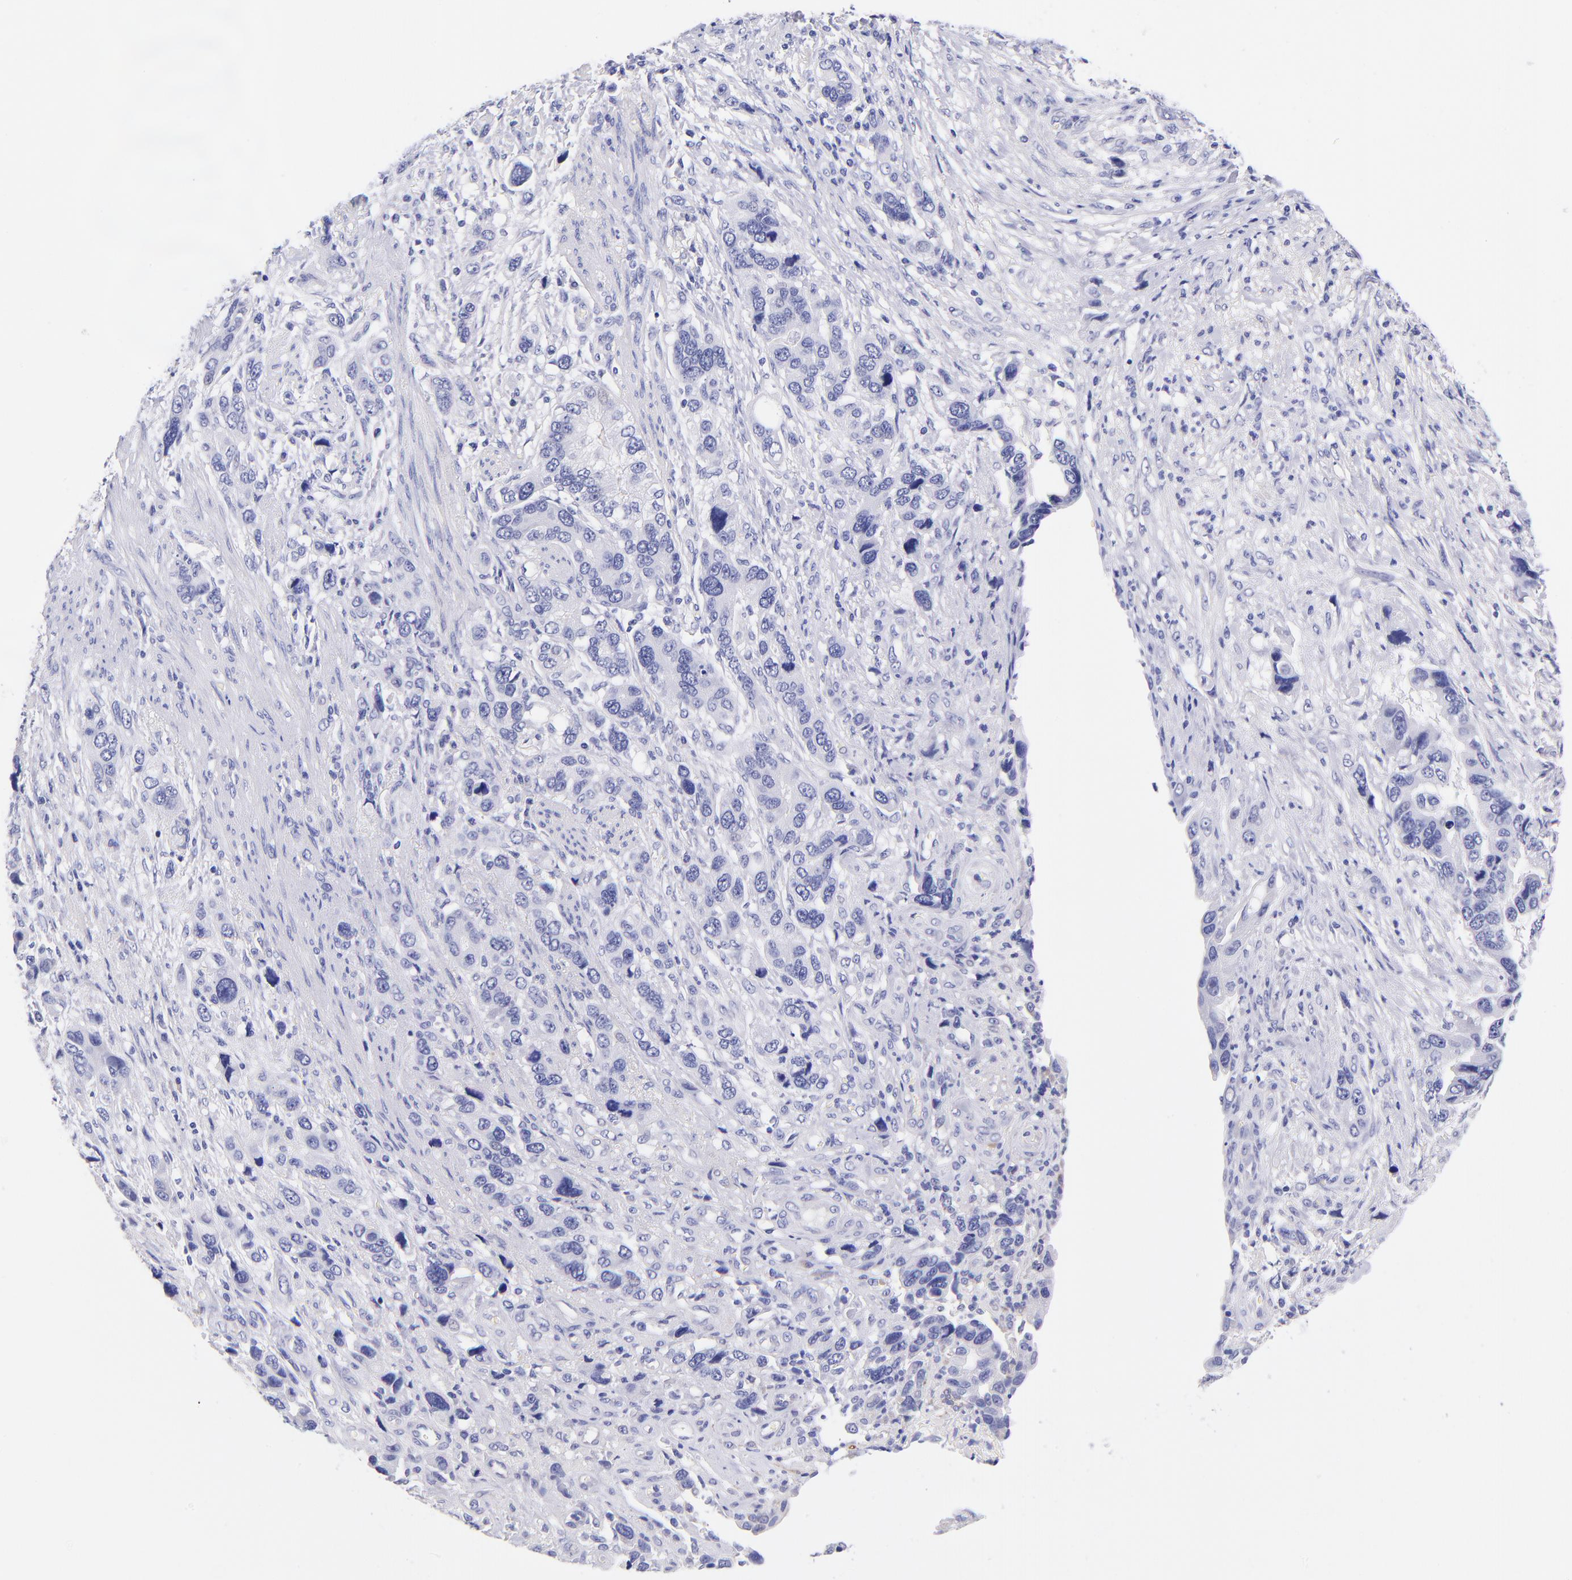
{"staining": {"intensity": "negative", "quantity": "none", "location": "none"}, "tissue": "stomach cancer", "cell_type": "Tumor cells", "image_type": "cancer", "snomed": [{"axis": "morphology", "description": "Adenocarcinoma, NOS"}, {"axis": "topography", "description": "Stomach, lower"}], "caption": "There is no significant positivity in tumor cells of stomach cancer. The staining was performed using DAB (3,3'-diaminobenzidine) to visualize the protein expression in brown, while the nuclei were stained in blue with hematoxylin (Magnification: 20x).", "gene": "RAB3B", "patient": {"sex": "female", "age": 93}}